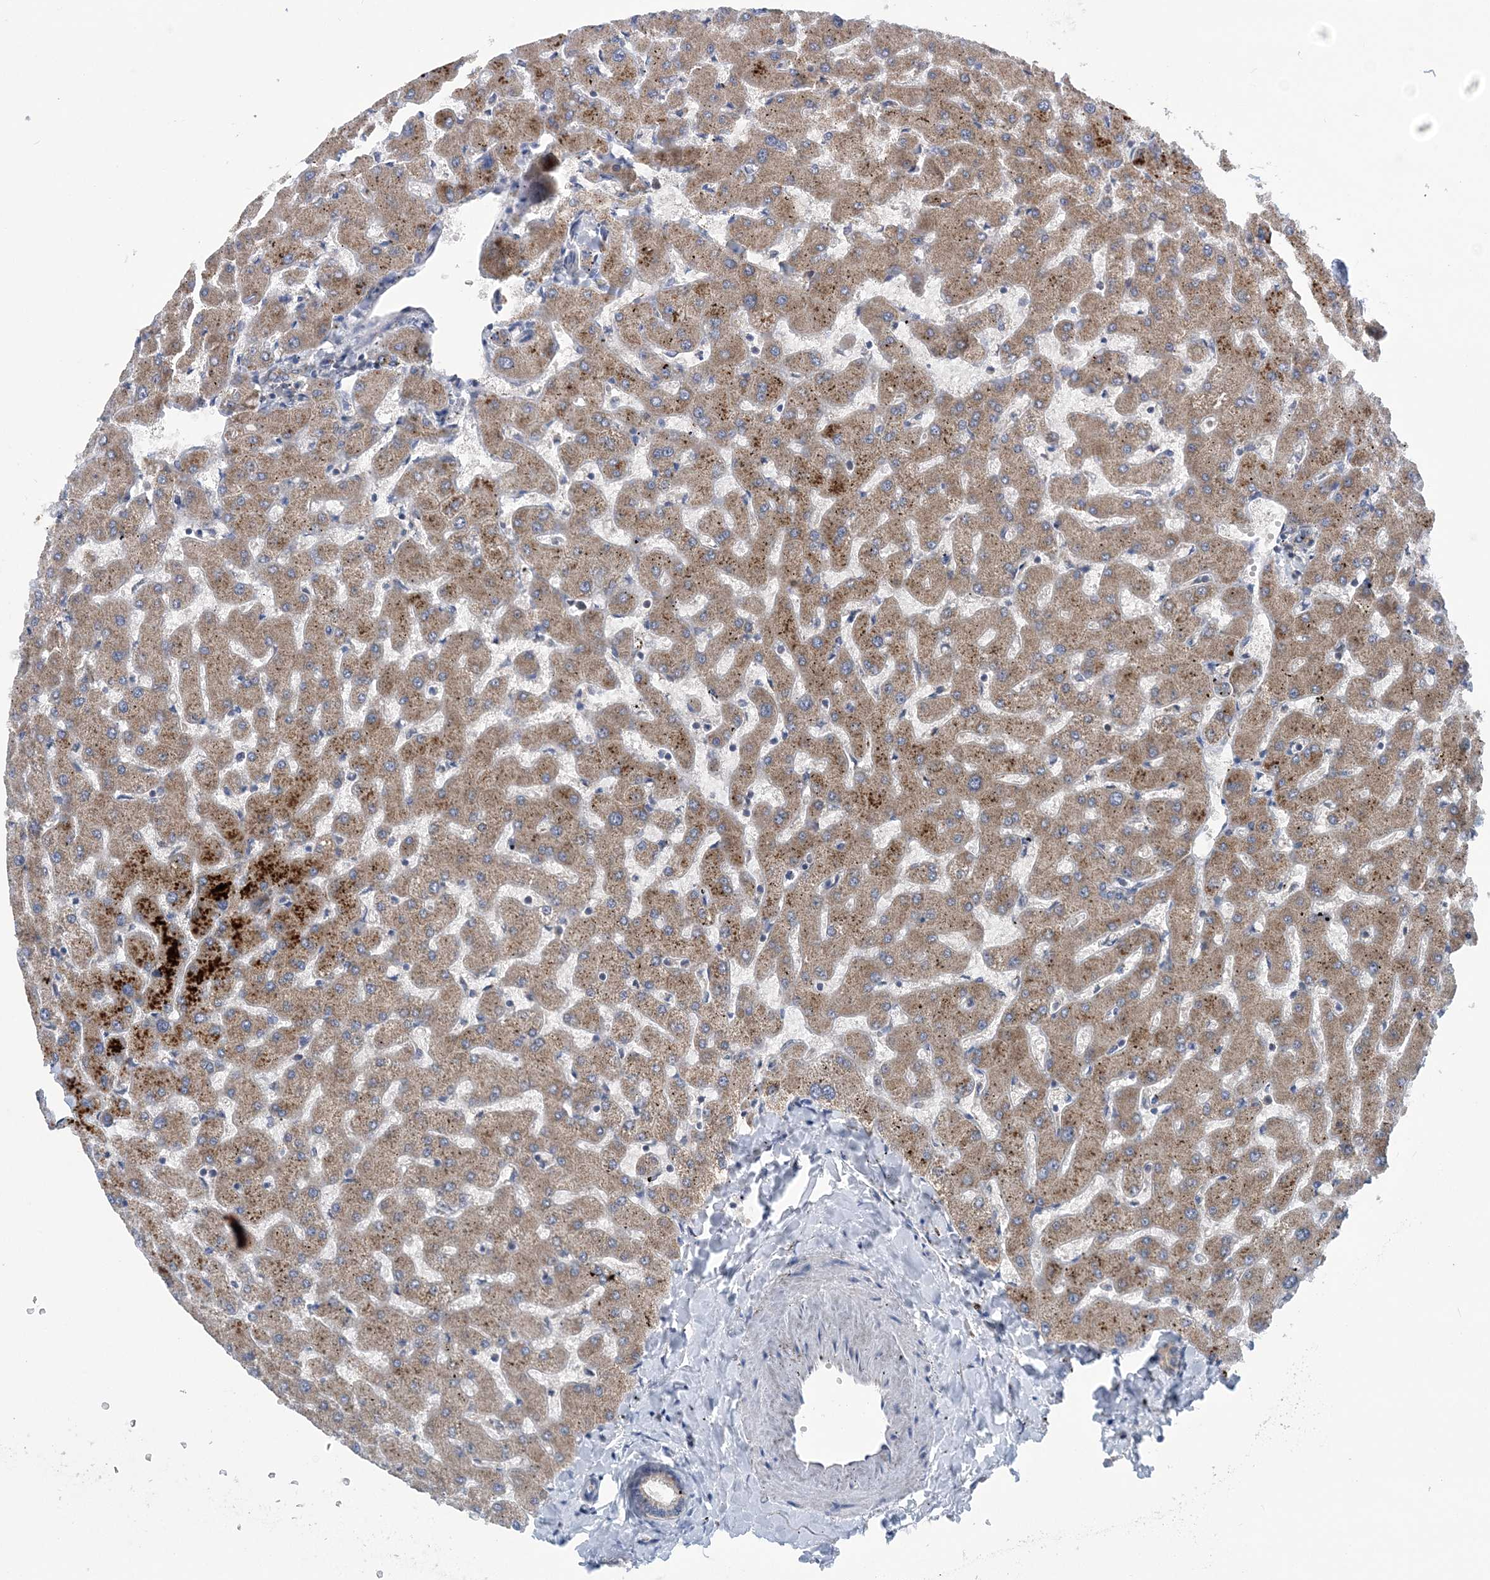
{"staining": {"intensity": "weak", "quantity": "25%-75%", "location": "cytoplasmic/membranous"}, "tissue": "liver", "cell_type": "Cholangiocytes", "image_type": "normal", "snomed": [{"axis": "morphology", "description": "Normal tissue, NOS"}, {"axis": "topography", "description": "Liver"}], "caption": "An immunohistochemistry (IHC) micrograph of normal tissue is shown. Protein staining in brown highlights weak cytoplasmic/membranous positivity in liver within cholangiocytes. (Stains: DAB in brown, nuclei in blue, Microscopy: brightfield microscopy at high magnification).", "gene": "COPE", "patient": {"sex": "female", "age": 63}}